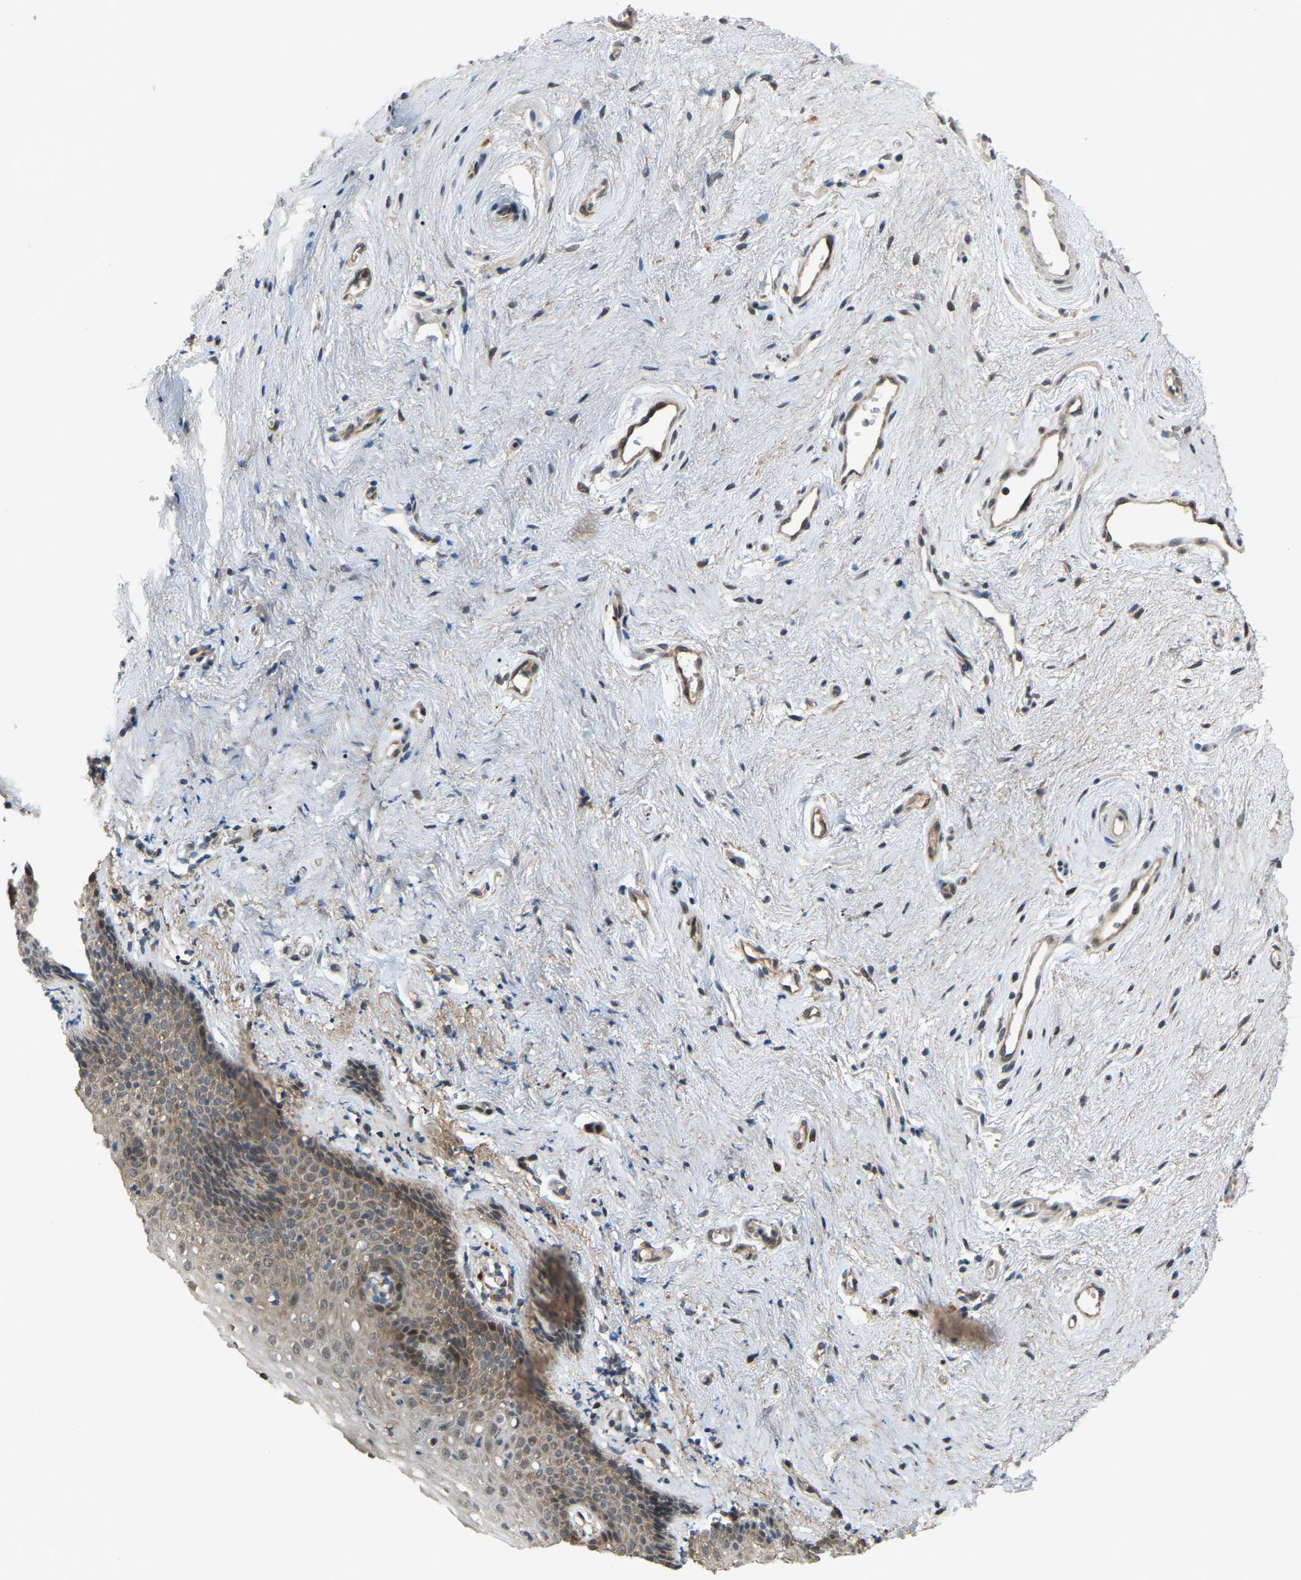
{"staining": {"intensity": "moderate", "quantity": "25%-75%", "location": "cytoplasmic/membranous"}, "tissue": "vagina", "cell_type": "Squamous epithelial cells", "image_type": "normal", "snomed": [{"axis": "morphology", "description": "Normal tissue, NOS"}, {"axis": "topography", "description": "Vagina"}], "caption": "Protein positivity by immunohistochemistry exhibits moderate cytoplasmic/membranous positivity in approximately 25%-75% of squamous epithelial cells in normal vagina. Immunohistochemistry stains the protein in brown and the nuclei are stained blue.", "gene": "CROT", "patient": {"sex": "female", "age": 44}}